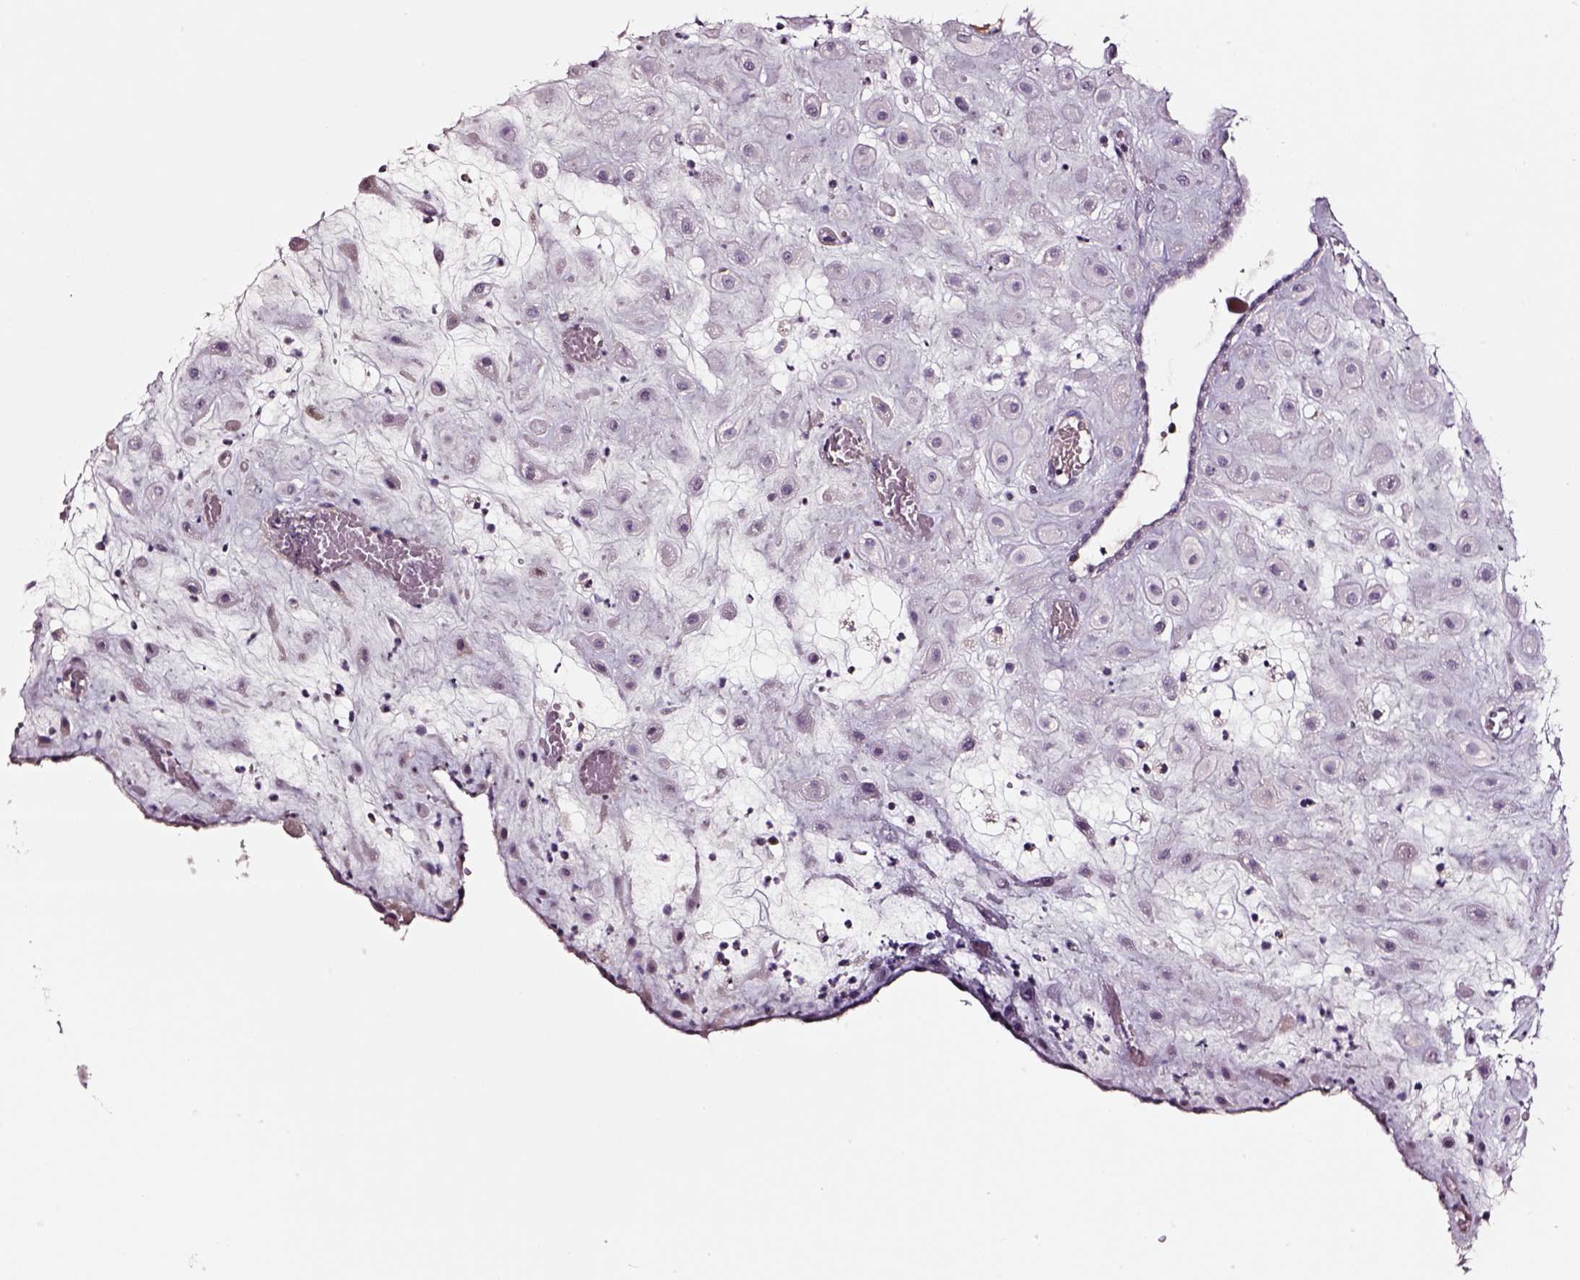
{"staining": {"intensity": "negative", "quantity": "none", "location": "none"}, "tissue": "placenta", "cell_type": "Decidual cells", "image_type": "normal", "snomed": [{"axis": "morphology", "description": "Normal tissue, NOS"}, {"axis": "topography", "description": "Placenta"}], "caption": "The IHC micrograph has no significant expression in decidual cells of placenta. (Immunohistochemistry (ihc), brightfield microscopy, high magnification).", "gene": "SMIM17", "patient": {"sex": "female", "age": 24}}